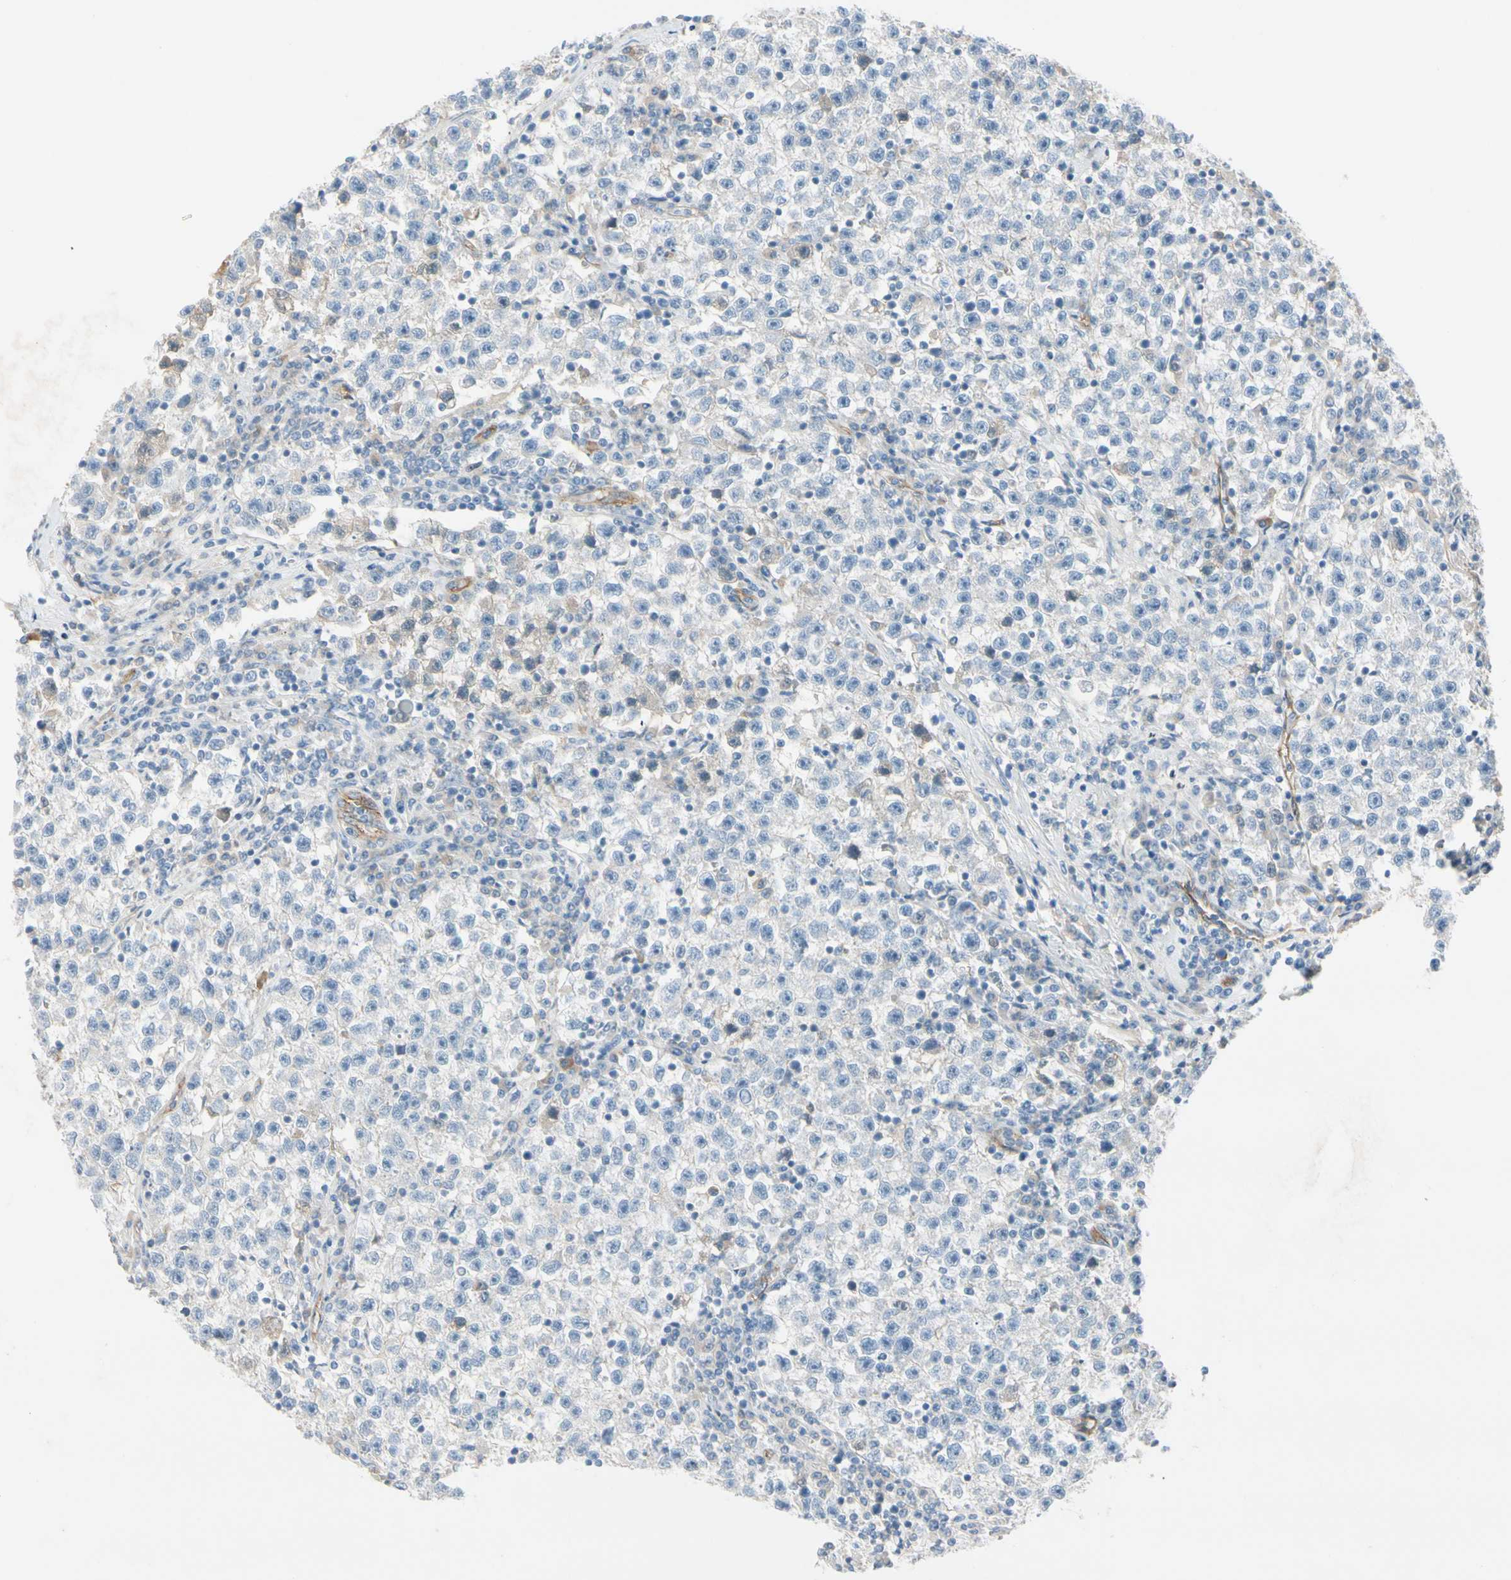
{"staining": {"intensity": "negative", "quantity": "none", "location": "none"}, "tissue": "testis cancer", "cell_type": "Tumor cells", "image_type": "cancer", "snomed": [{"axis": "morphology", "description": "Seminoma, NOS"}, {"axis": "topography", "description": "Testis"}], "caption": "Tumor cells are negative for brown protein staining in testis cancer (seminoma).", "gene": "ITGA3", "patient": {"sex": "male", "age": 22}}